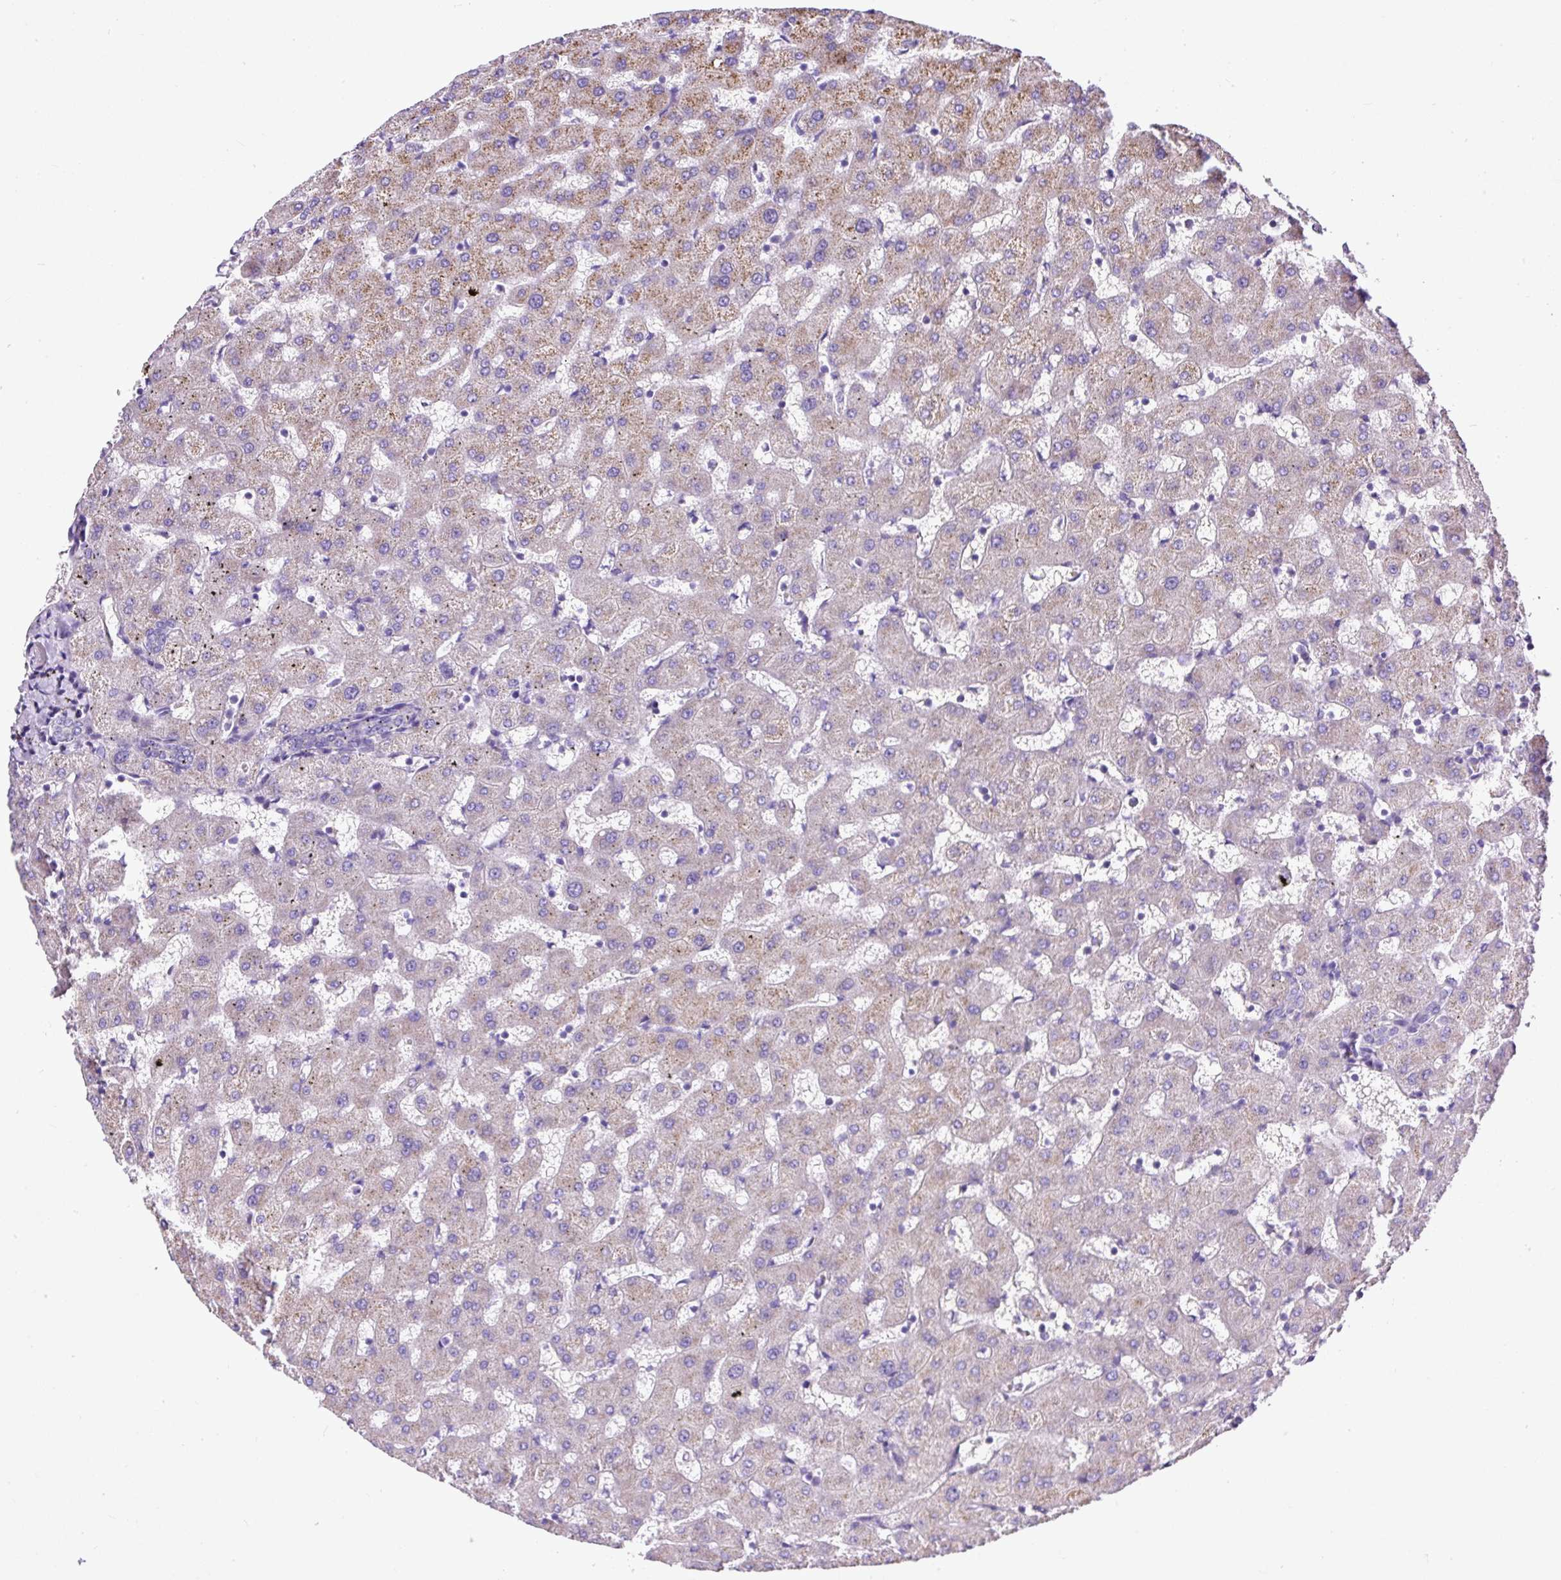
{"staining": {"intensity": "negative", "quantity": "none", "location": "none"}, "tissue": "liver", "cell_type": "Cholangiocytes", "image_type": "normal", "snomed": [{"axis": "morphology", "description": "Normal tissue, NOS"}, {"axis": "topography", "description": "Liver"}], "caption": "Immunohistochemistry (IHC) image of normal liver stained for a protein (brown), which reveals no positivity in cholangiocytes. The staining is performed using DAB brown chromogen with nuclei counter-stained in using hematoxylin.", "gene": "STOX2", "patient": {"sex": "female", "age": 63}}